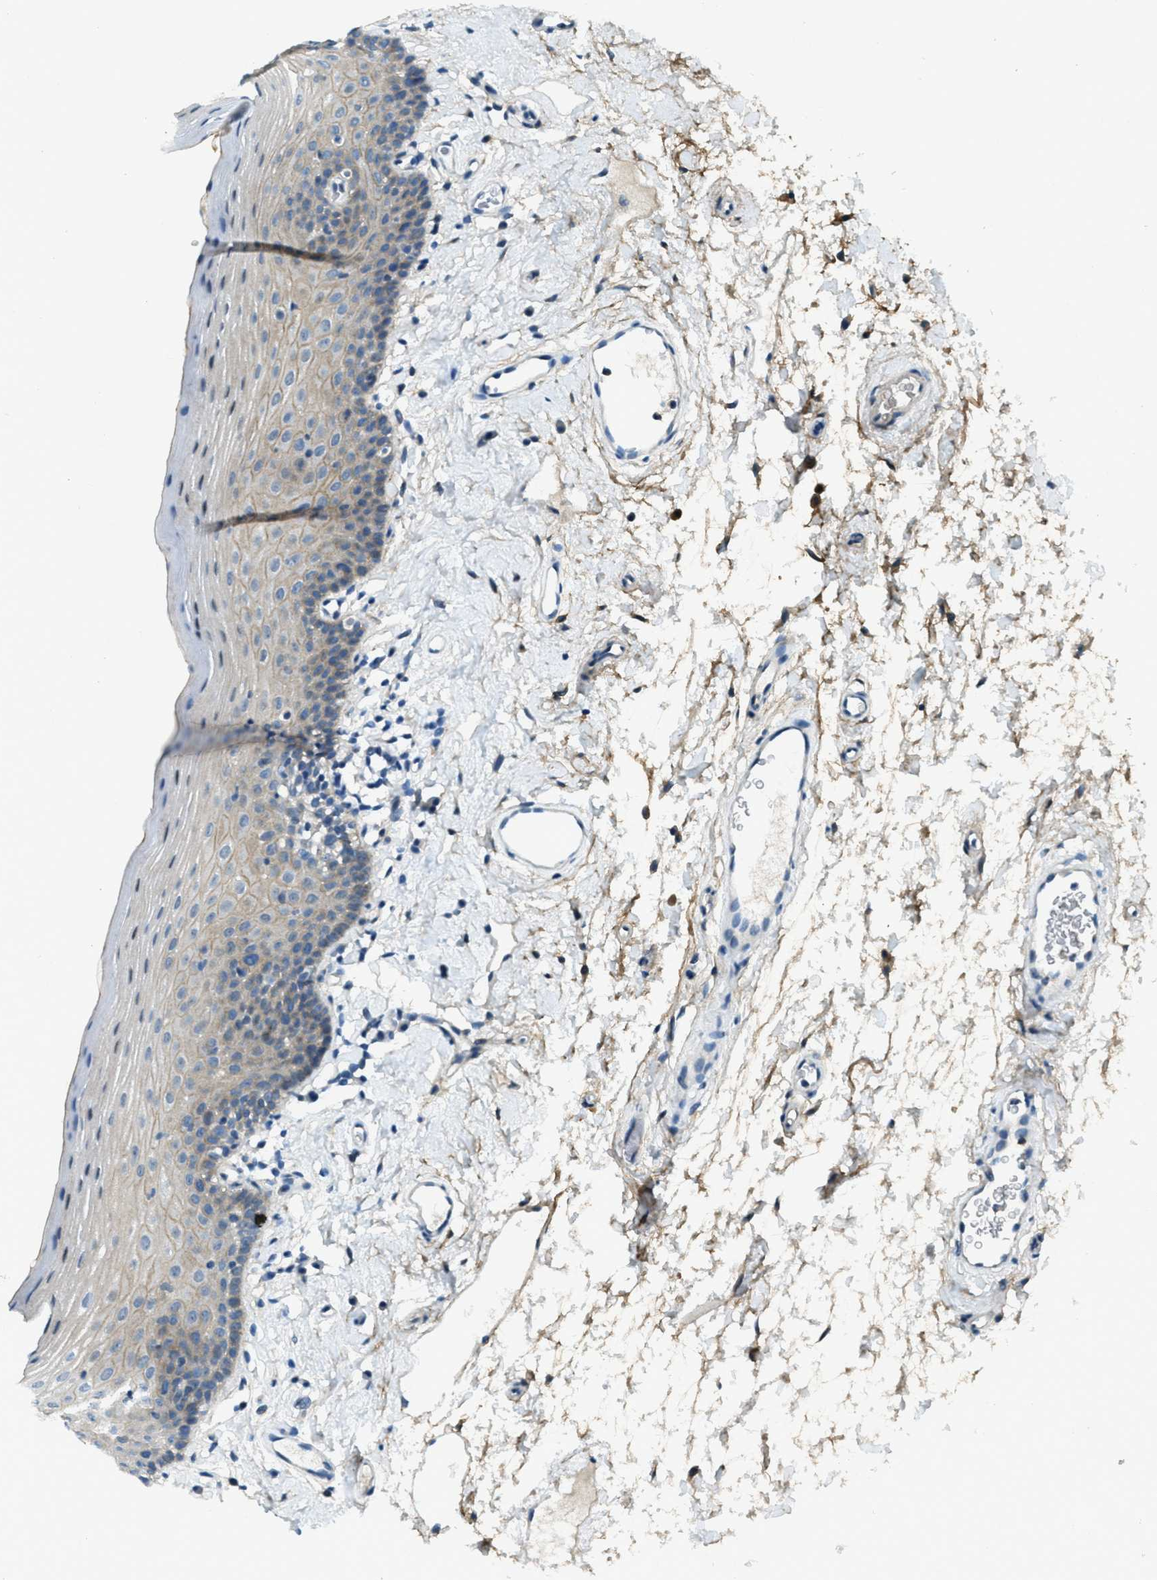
{"staining": {"intensity": "weak", "quantity": "25%-75%", "location": "cytoplasmic/membranous"}, "tissue": "oral mucosa", "cell_type": "Squamous epithelial cells", "image_type": "normal", "snomed": [{"axis": "morphology", "description": "Normal tissue, NOS"}, {"axis": "topography", "description": "Oral tissue"}], "caption": "A high-resolution photomicrograph shows immunohistochemistry staining of unremarkable oral mucosa, which shows weak cytoplasmic/membranous staining in about 25%-75% of squamous epithelial cells.", "gene": "SNX14", "patient": {"sex": "male", "age": 66}}